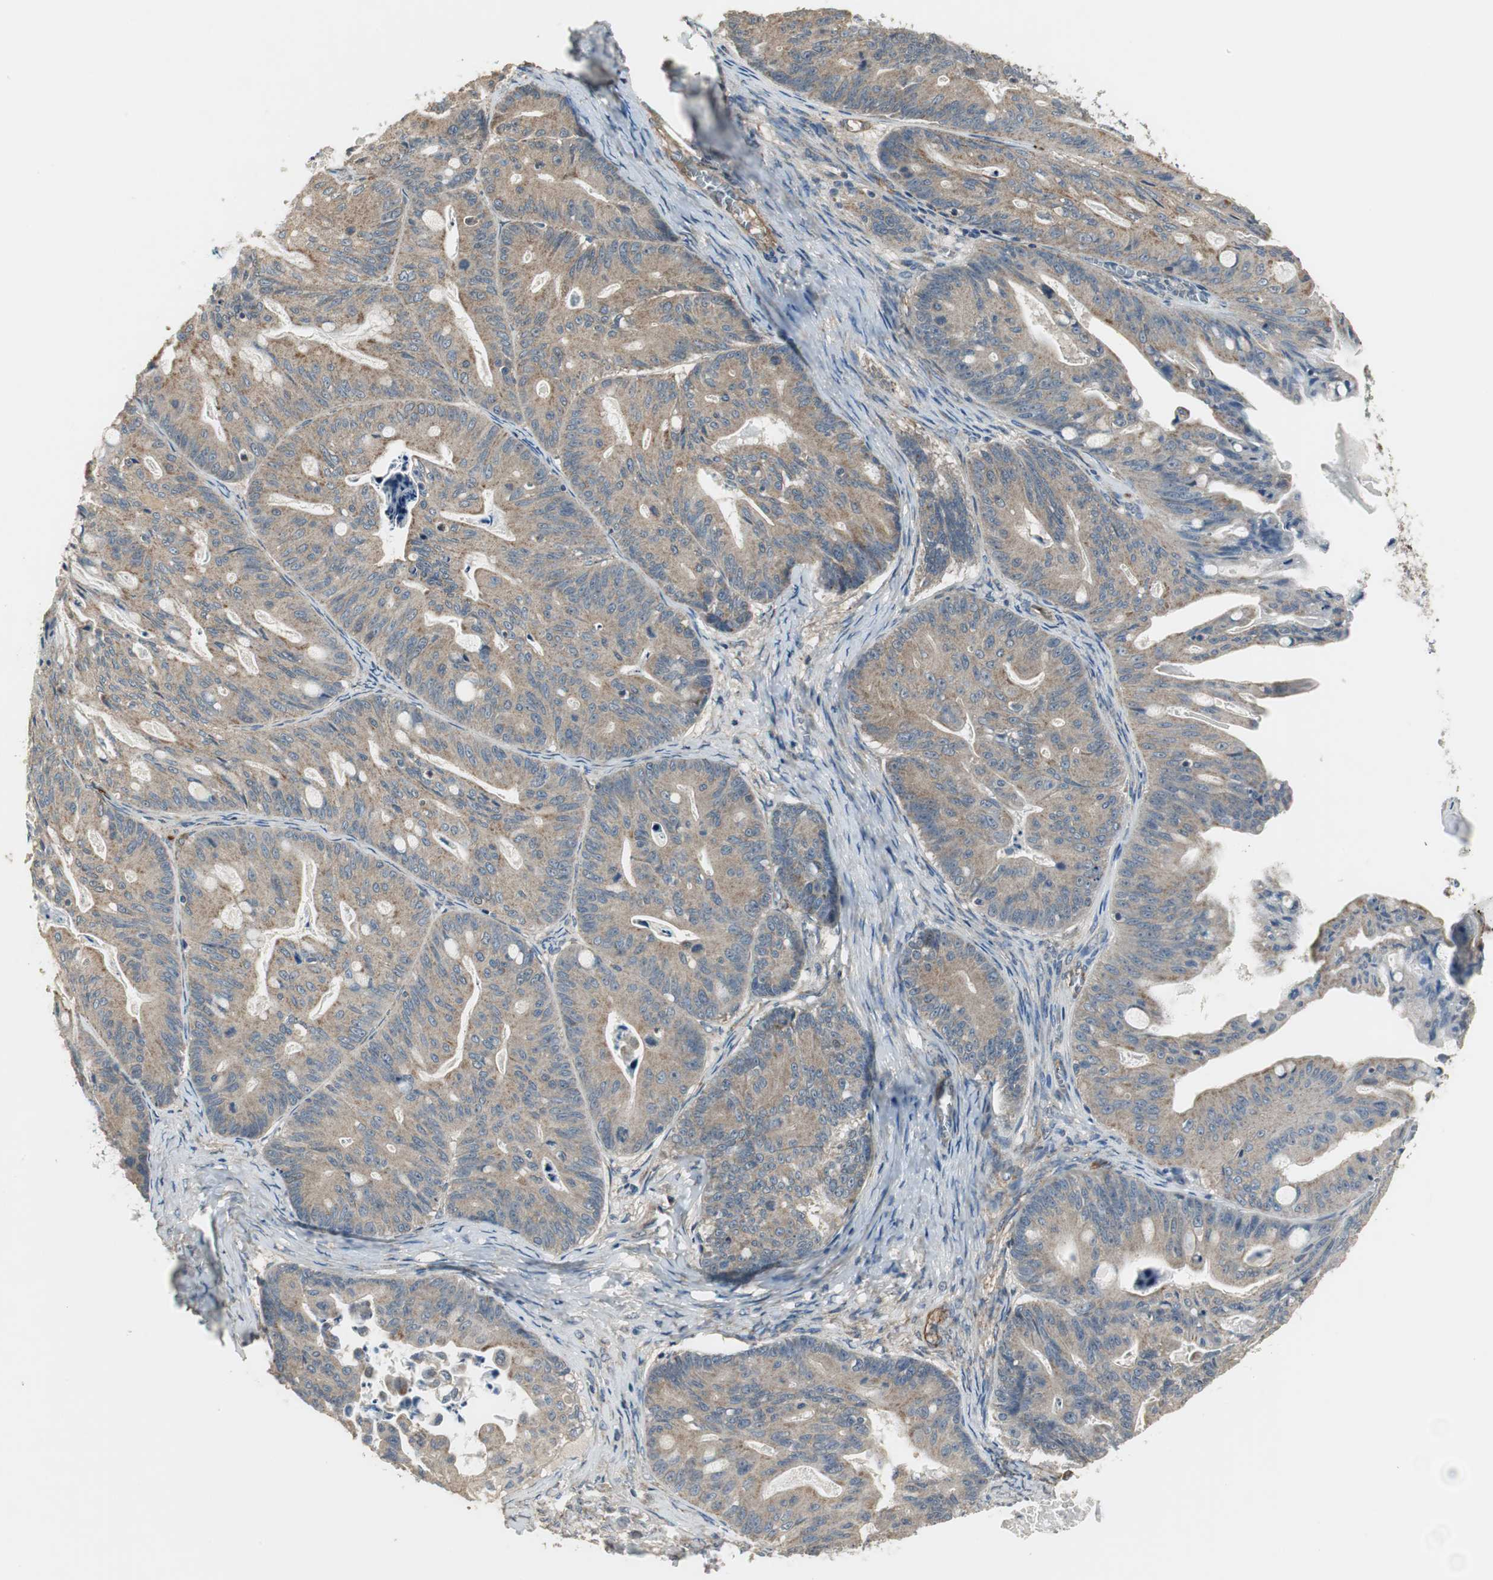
{"staining": {"intensity": "moderate", "quantity": ">75%", "location": "cytoplasmic/membranous"}, "tissue": "ovarian cancer", "cell_type": "Tumor cells", "image_type": "cancer", "snomed": [{"axis": "morphology", "description": "Cystadenocarcinoma, mucinous, NOS"}, {"axis": "topography", "description": "Ovary"}], "caption": "Ovarian cancer (mucinous cystadenocarcinoma) stained for a protein (brown) demonstrates moderate cytoplasmic/membranous positive positivity in approximately >75% of tumor cells.", "gene": "MSTO1", "patient": {"sex": "female", "age": 36}}